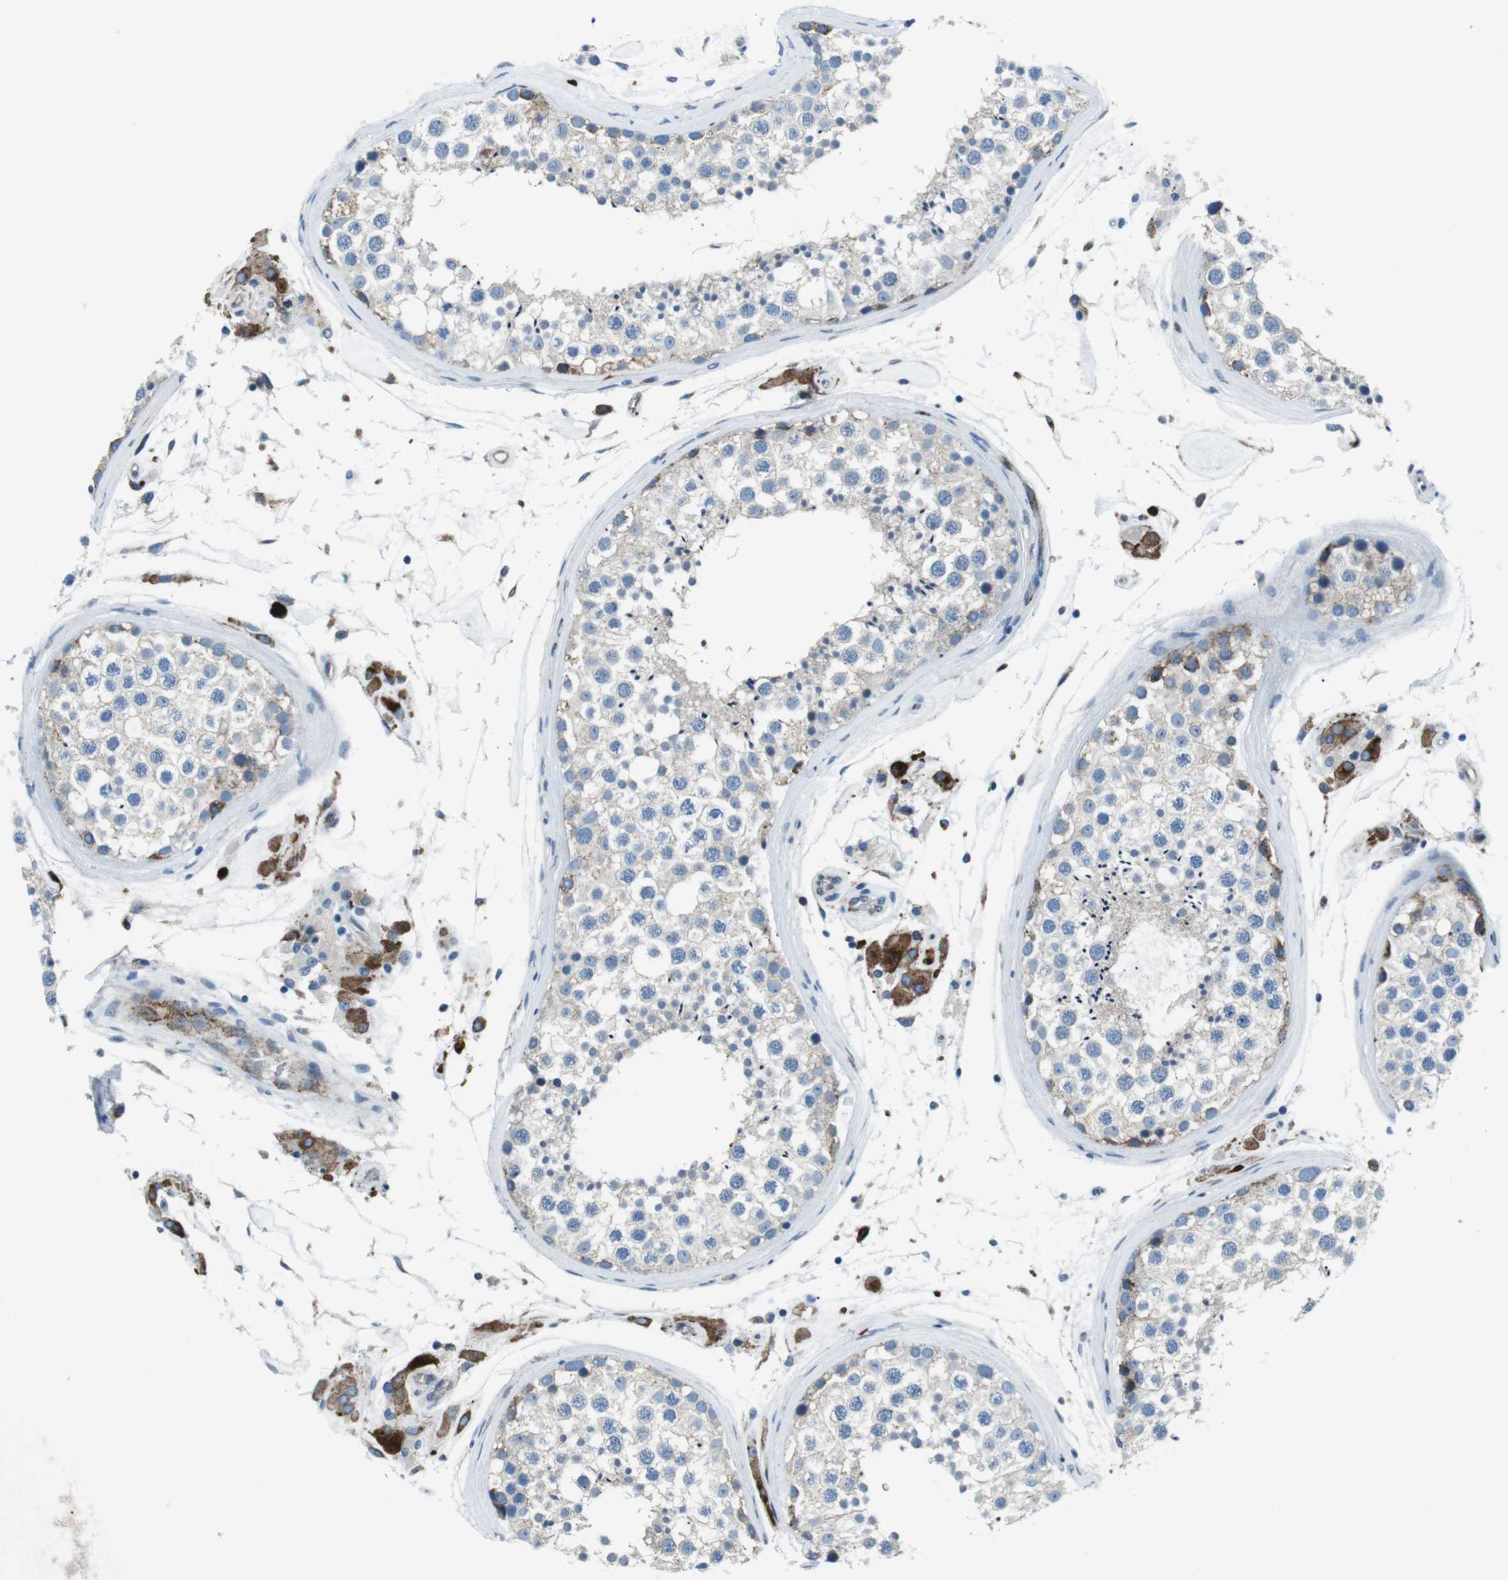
{"staining": {"intensity": "weak", "quantity": "<25%", "location": "cytoplasmic/membranous"}, "tissue": "testis", "cell_type": "Cells in seminiferous ducts", "image_type": "normal", "snomed": [{"axis": "morphology", "description": "Normal tissue, NOS"}, {"axis": "topography", "description": "Testis"}], "caption": "Immunohistochemistry (IHC) photomicrograph of benign human testis stained for a protein (brown), which reveals no positivity in cells in seminiferous ducts.", "gene": "CSF2RA", "patient": {"sex": "male", "age": 46}}